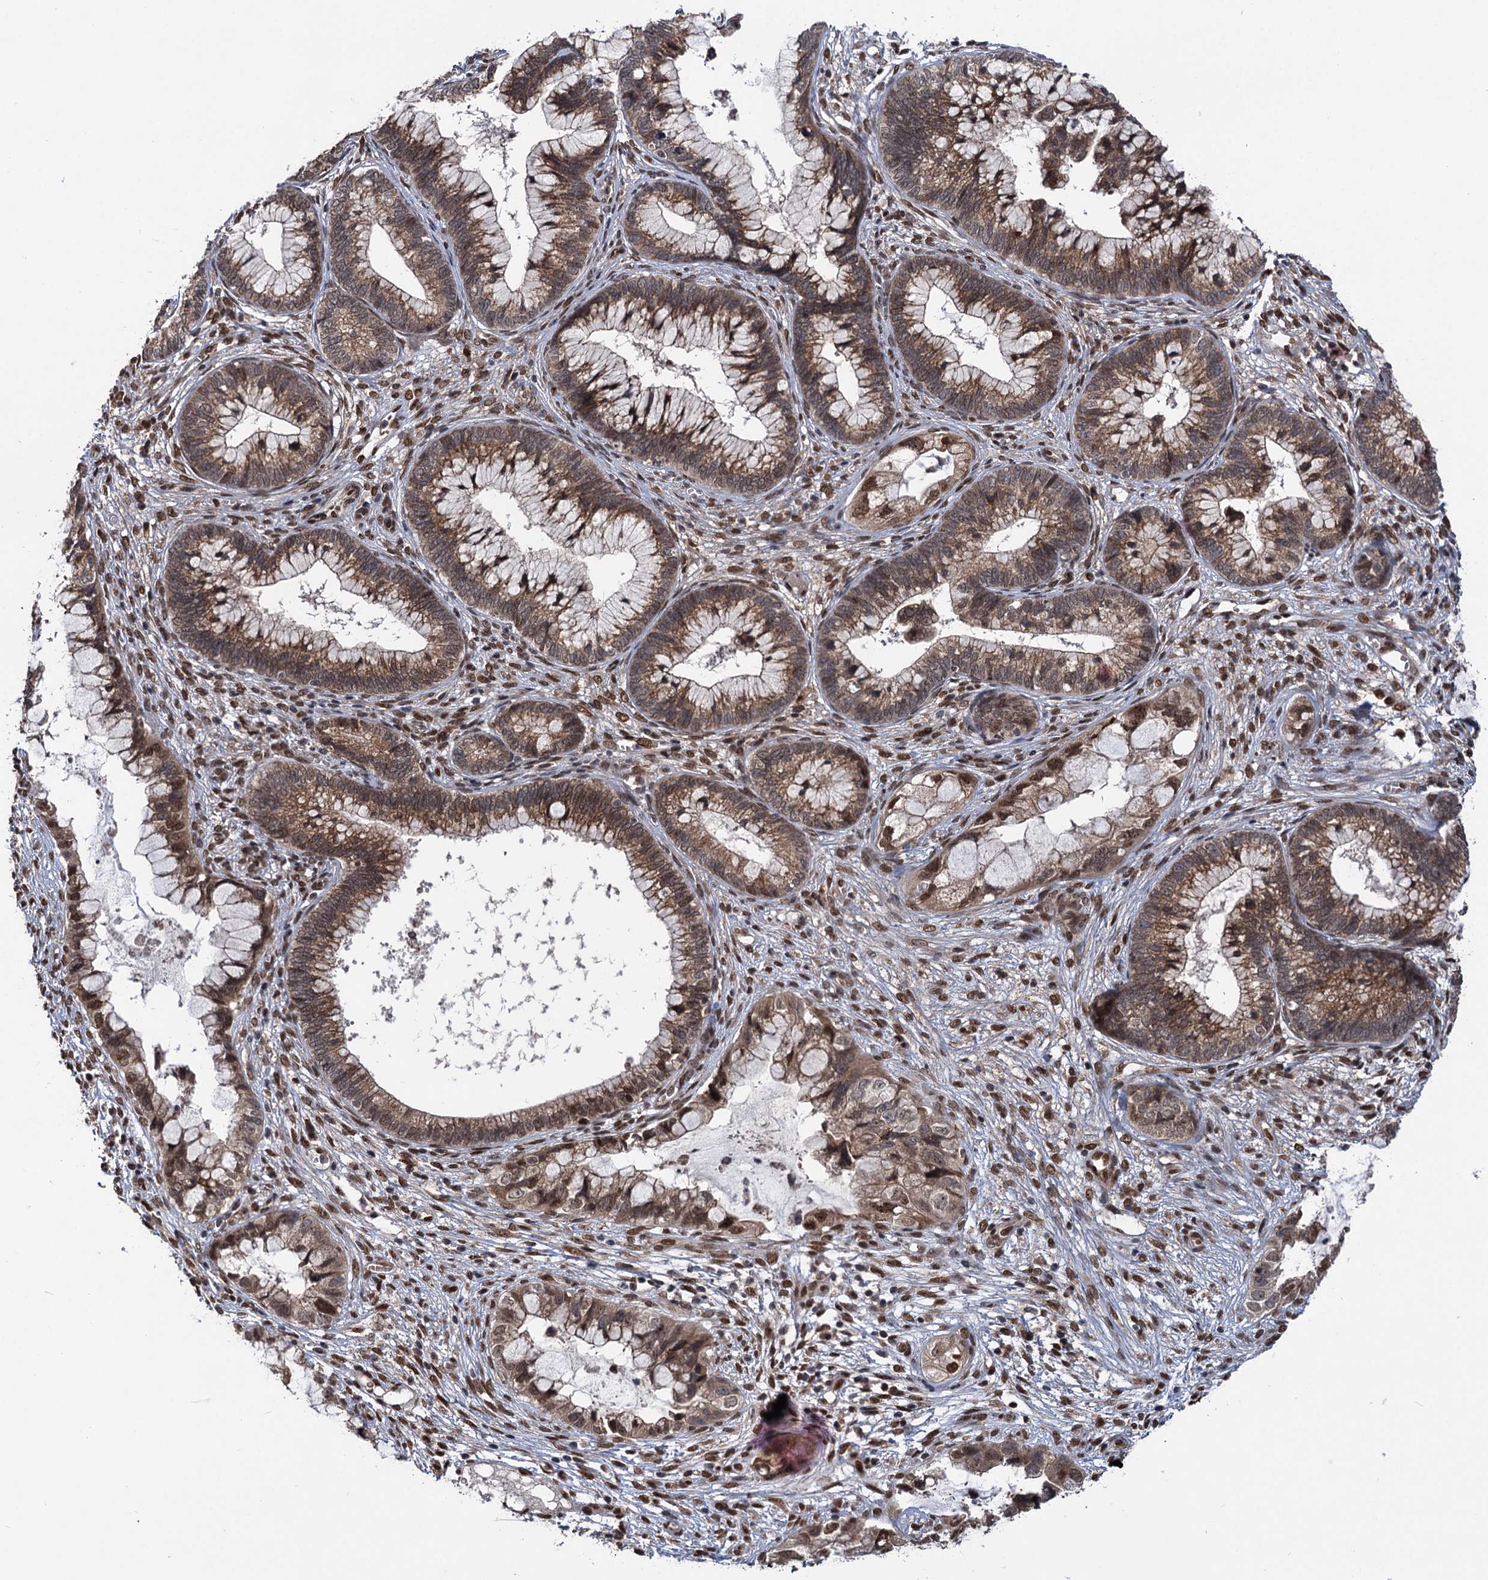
{"staining": {"intensity": "moderate", "quantity": ">75%", "location": "cytoplasmic/membranous,nuclear"}, "tissue": "cervical cancer", "cell_type": "Tumor cells", "image_type": "cancer", "snomed": [{"axis": "morphology", "description": "Adenocarcinoma, NOS"}, {"axis": "topography", "description": "Cervix"}], "caption": "Protein analysis of adenocarcinoma (cervical) tissue reveals moderate cytoplasmic/membranous and nuclear staining in about >75% of tumor cells.", "gene": "MESD", "patient": {"sex": "female", "age": 44}}